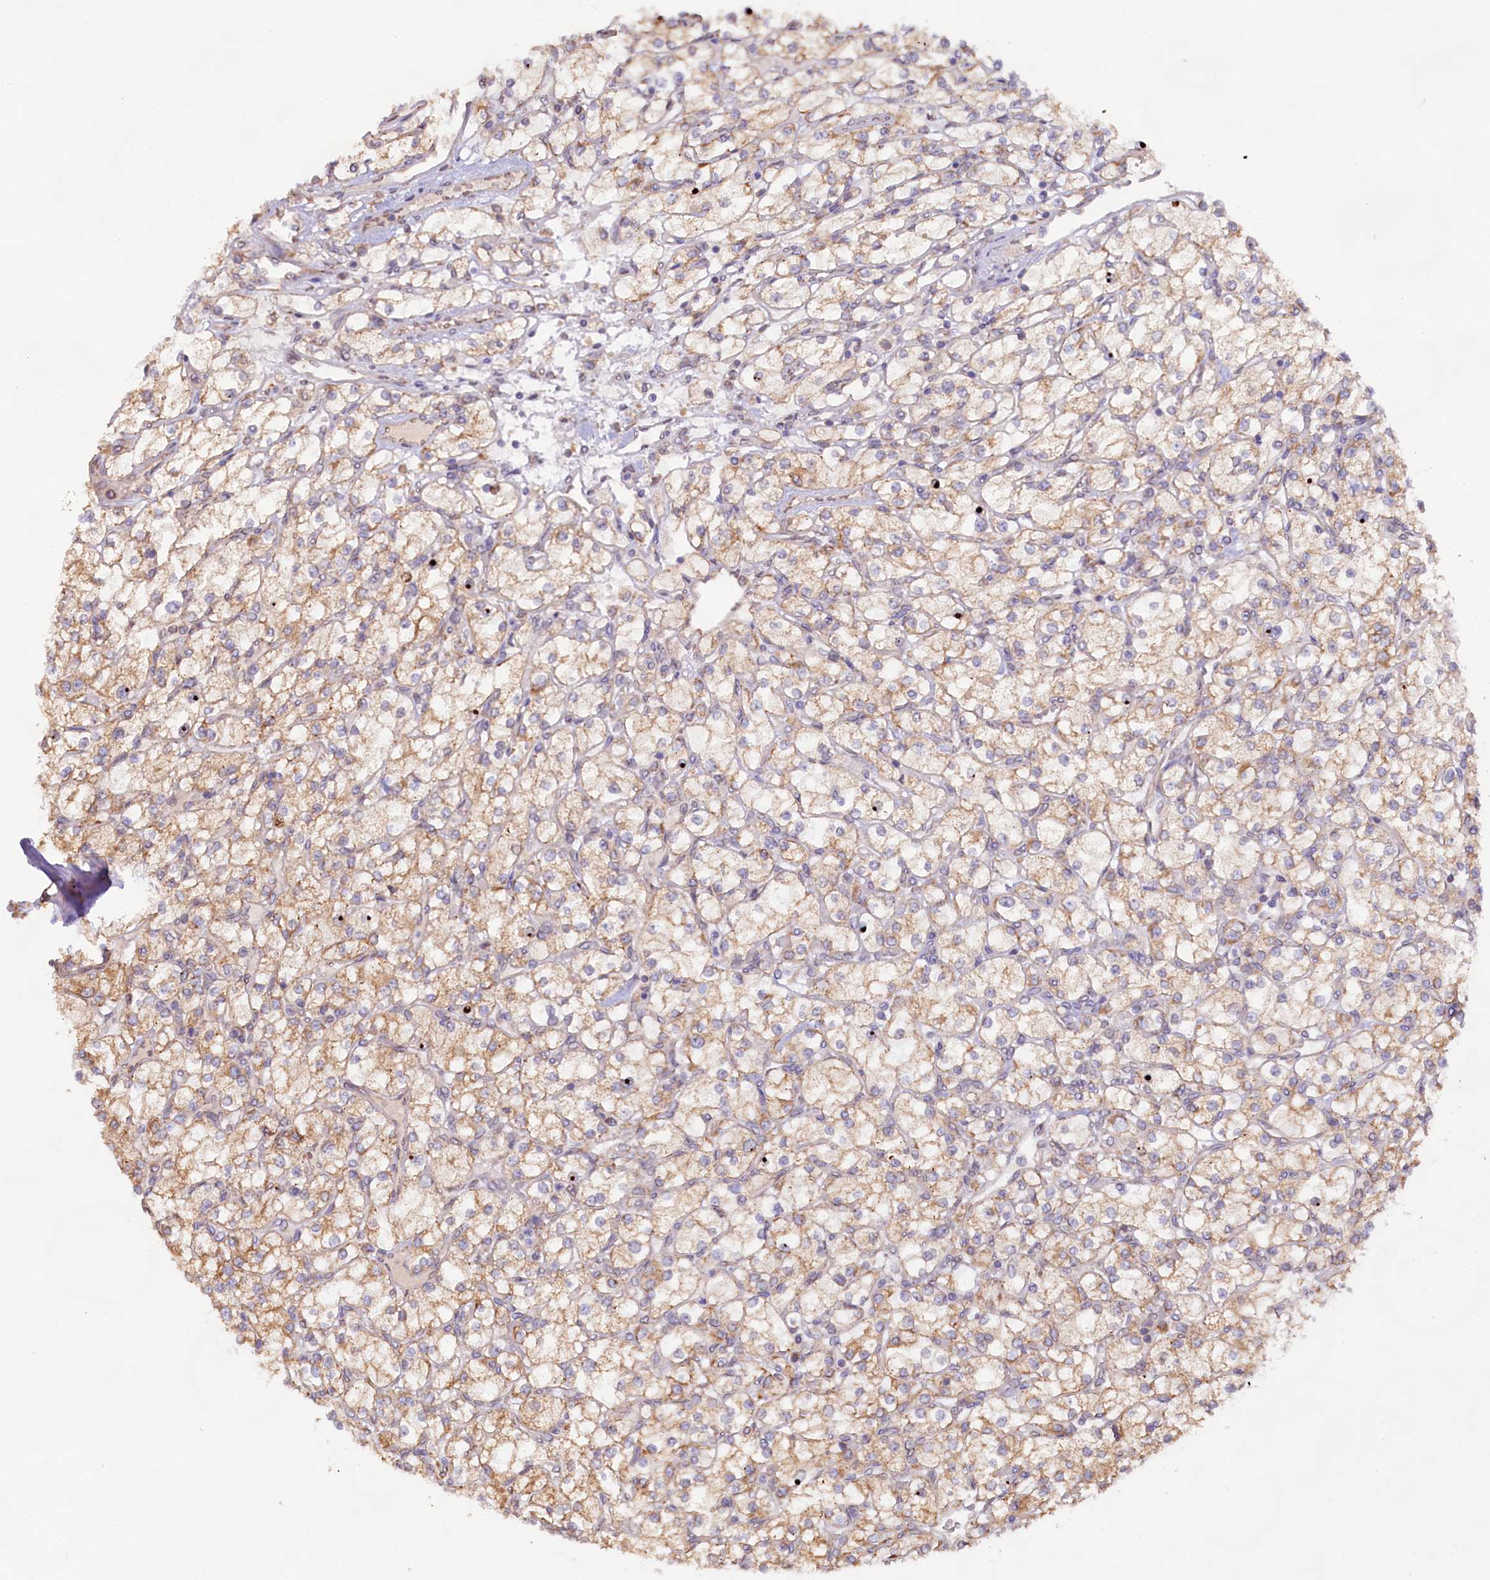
{"staining": {"intensity": "weak", "quantity": ">75%", "location": "cytoplasmic/membranous"}, "tissue": "renal cancer", "cell_type": "Tumor cells", "image_type": "cancer", "snomed": [{"axis": "morphology", "description": "Adenocarcinoma, NOS"}, {"axis": "topography", "description": "Kidney"}], "caption": "Immunohistochemistry micrograph of neoplastic tissue: renal cancer (adenocarcinoma) stained using immunohistochemistry (IHC) displays low levels of weak protein expression localized specifically in the cytoplasmic/membranous of tumor cells, appearing as a cytoplasmic/membranous brown color.", "gene": "TBC1D19", "patient": {"sex": "male", "age": 80}}